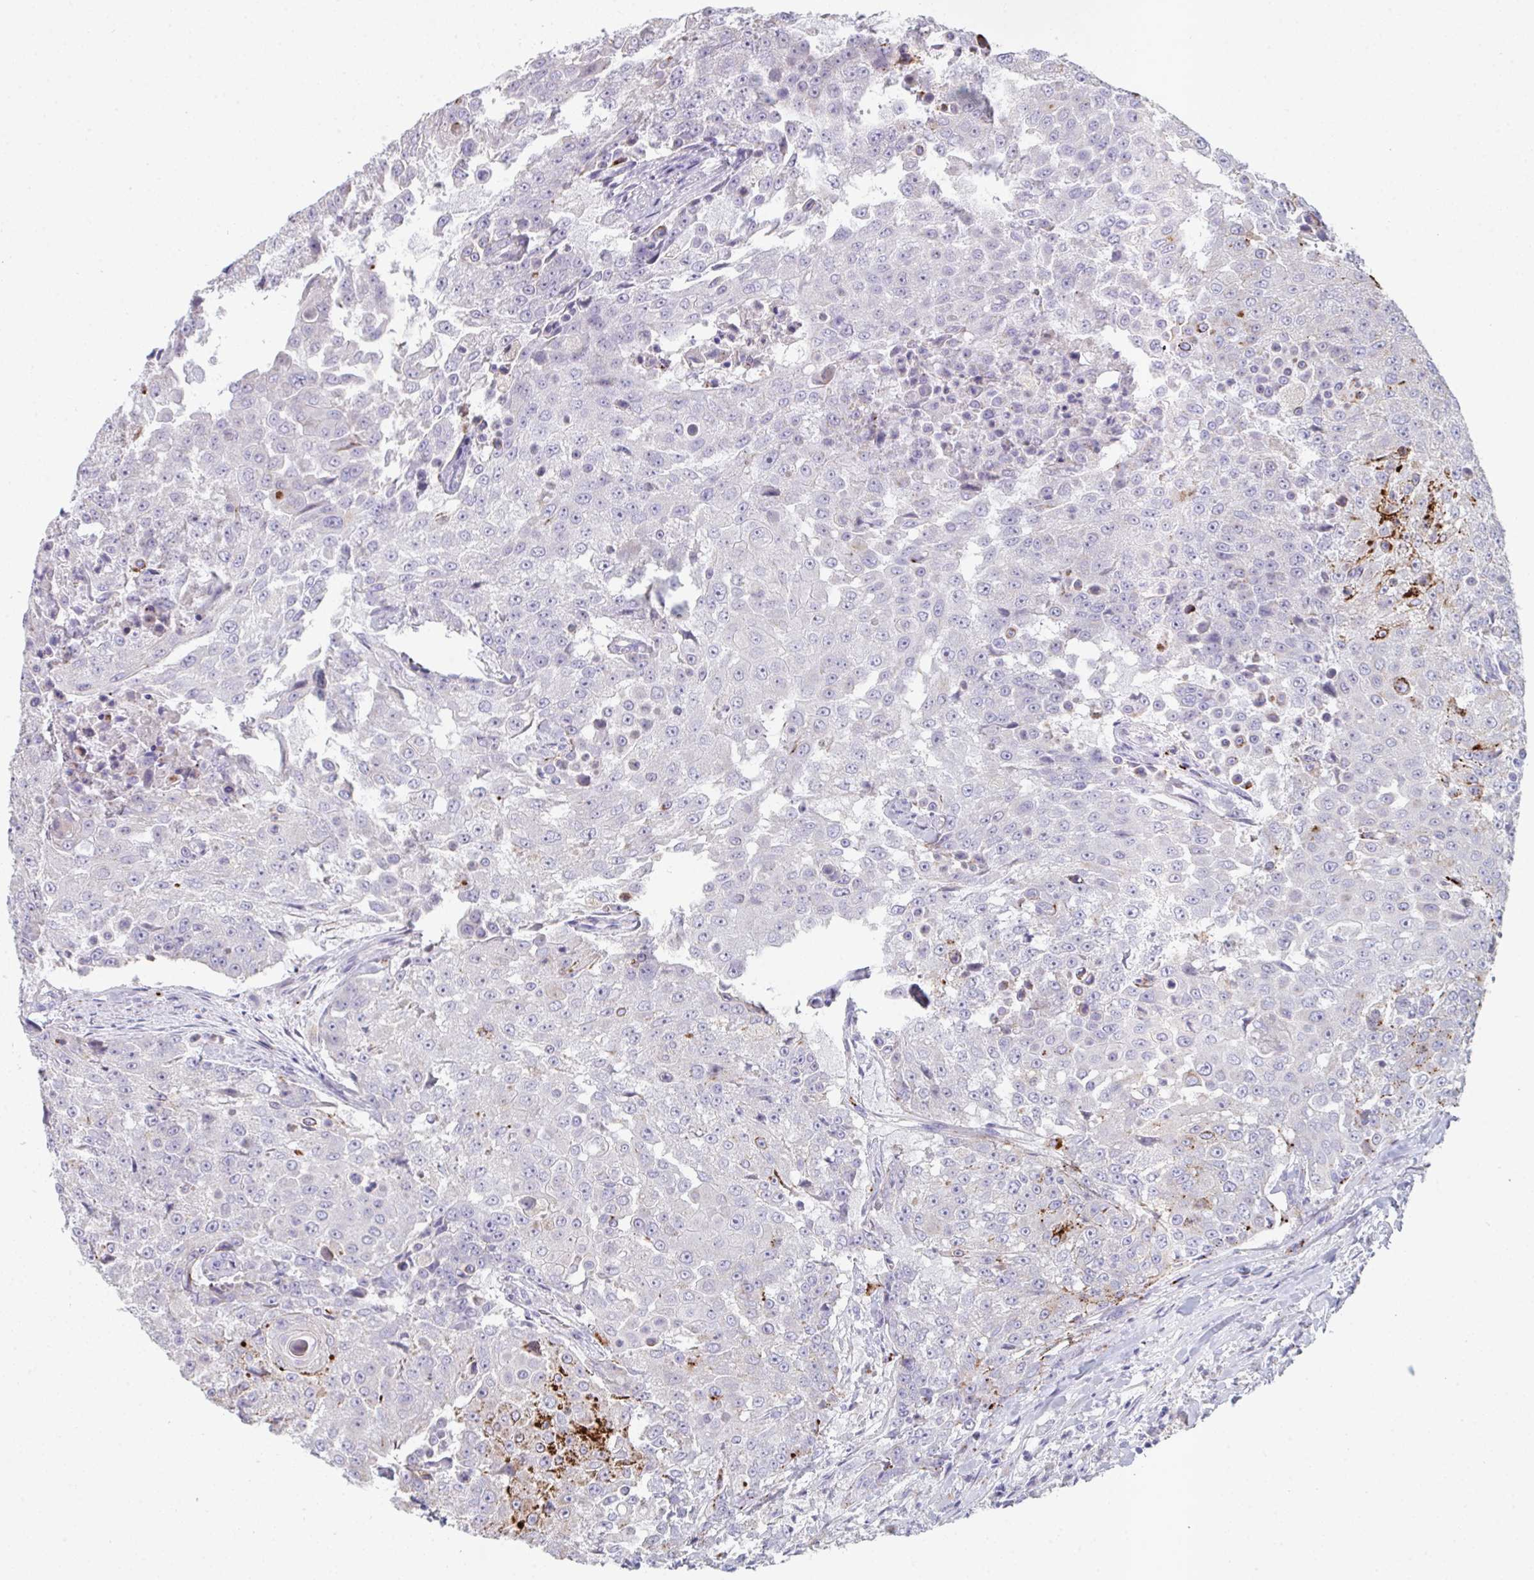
{"staining": {"intensity": "strong", "quantity": "<25%", "location": "cytoplasmic/membranous"}, "tissue": "urothelial cancer", "cell_type": "Tumor cells", "image_type": "cancer", "snomed": [{"axis": "morphology", "description": "Urothelial carcinoma, High grade"}, {"axis": "topography", "description": "Urinary bladder"}], "caption": "Protein expression analysis of human high-grade urothelial carcinoma reveals strong cytoplasmic/membranous staining in about <25% of tumor cells.", "gene": "HGFAC", "patient": {"sex": "female", "age": 63}}